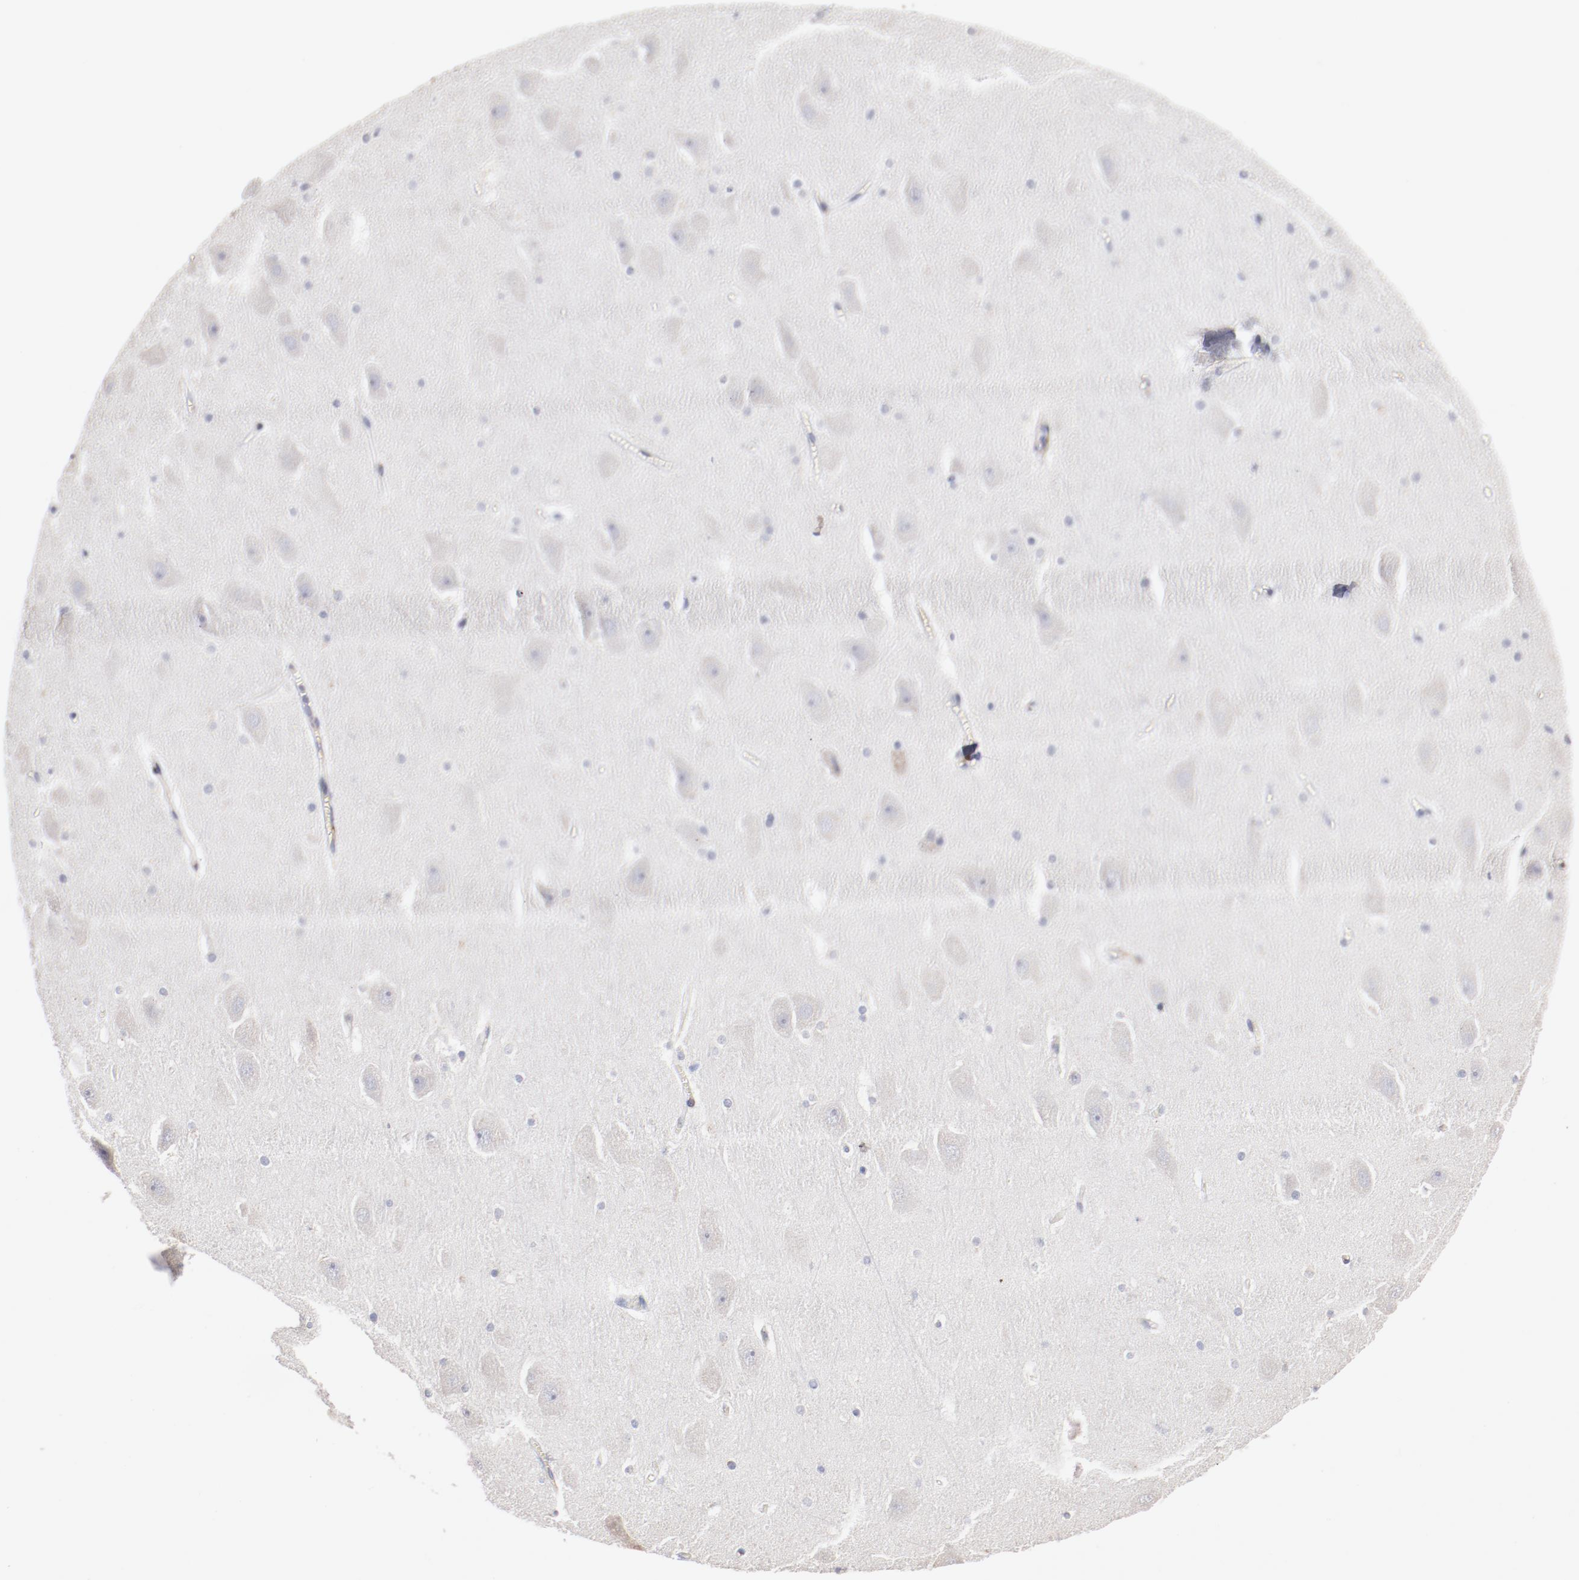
{"staining": {"intensity": "negative", "quantity": "none", "location": "none"}, "tissue": "hippocampus", "cell_type": "Glial cells", "image_type": "normal", "snomed": [{"axis": "morphology", "description": "Normal tissue, NOS"}, {"axis": "topography", "description": "Hippocampus"}], "caption": "Immunohistochemistry (IHC) of benign hippocampus demonstrates no staining in glial cells.", "gene": "AK7", "patient": {"sex": "male", "age": 45}}